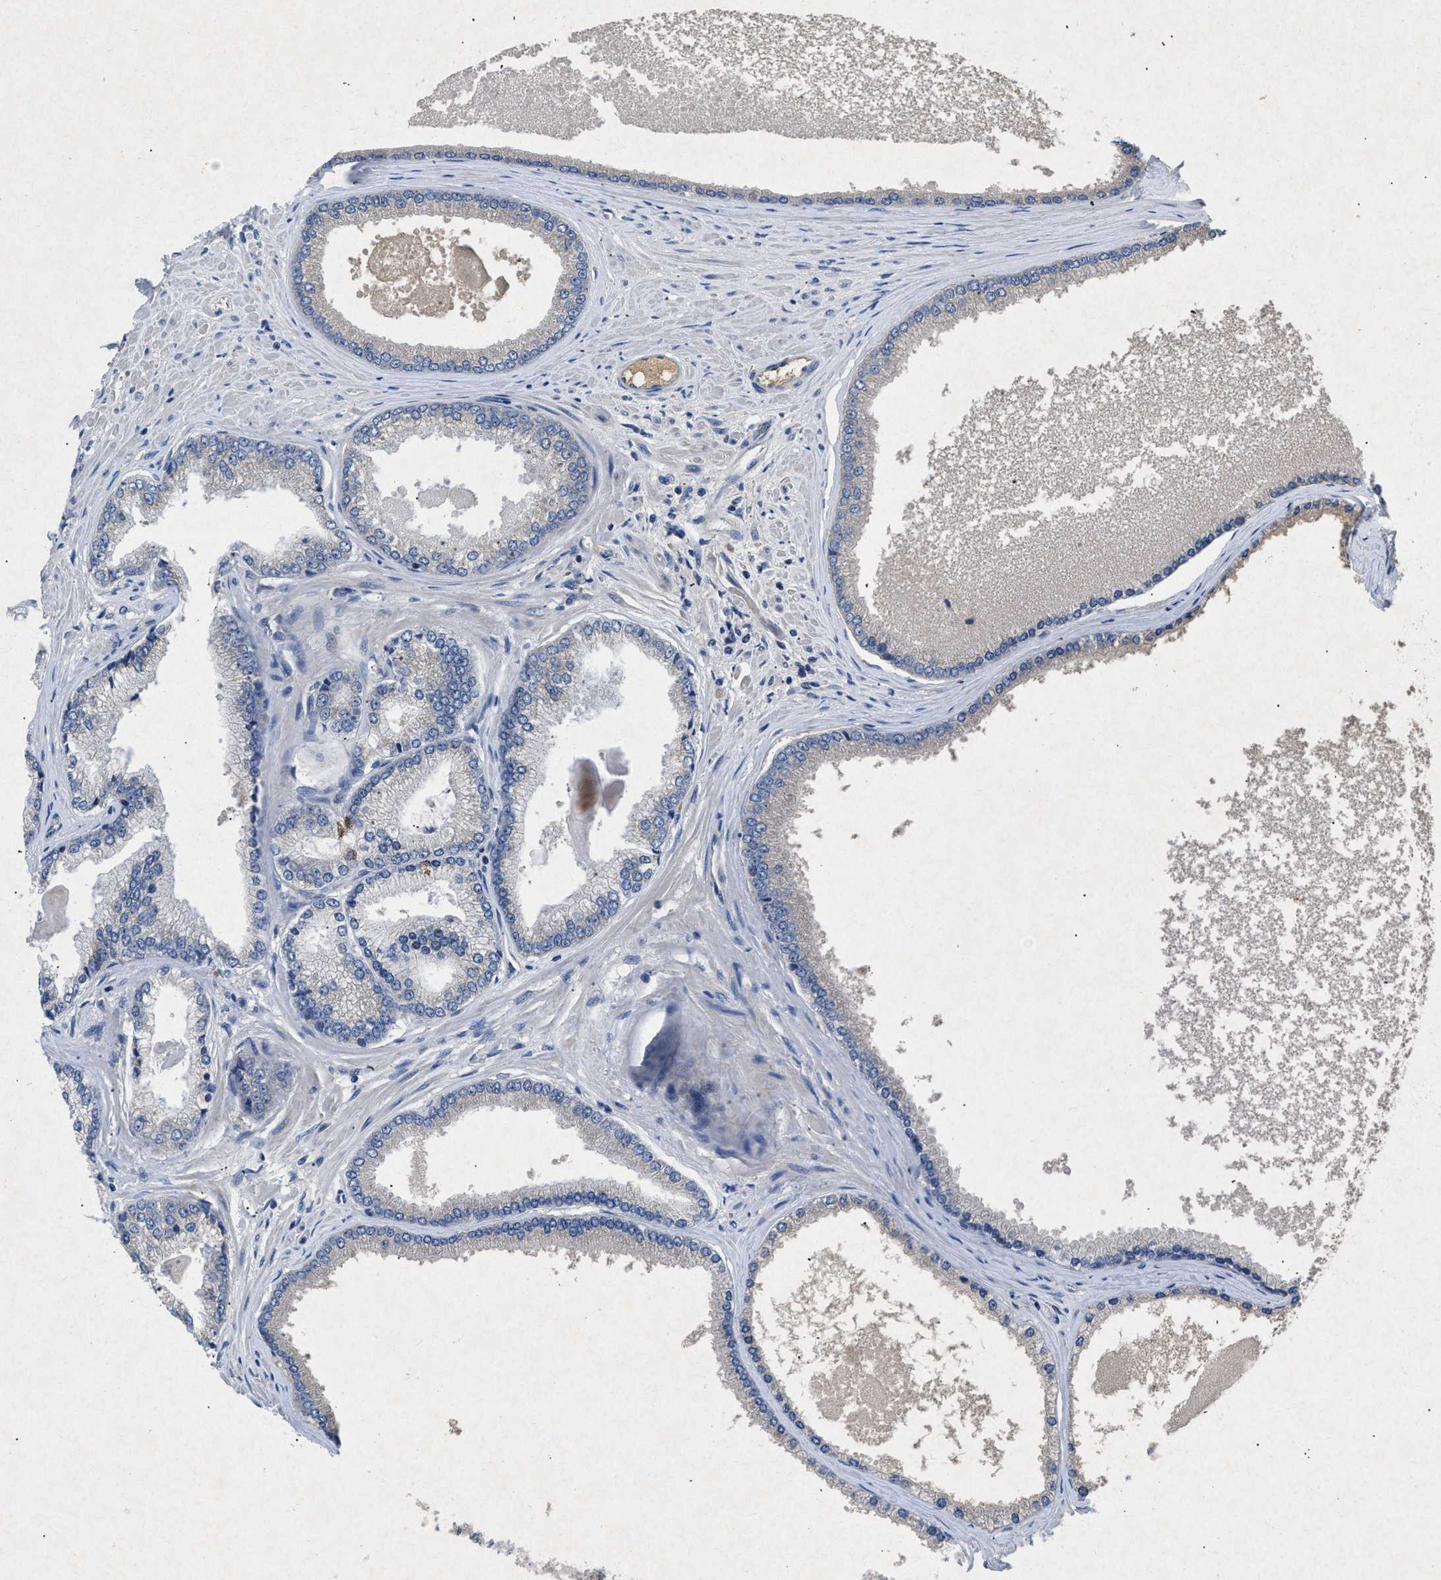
{"staining": {"intensity": "negative", "quantity": "none", "location": "none"}, "tissue": "prostate cancer", "cell_type": "Tumor cells", "image_type": "cancer", "snomed": [{"axis": "morphology", "description": "Adenocarcinoma, High grade"}, {"axis": "topography", "description": "Prostate"}], "caption": "IHC of prostate cancer (adenocarcinoma (high-grade)) exhibits no positivity in tumor cells.", "gene": "VPS4A", "patient": {"sex": "male", "age": 61}}